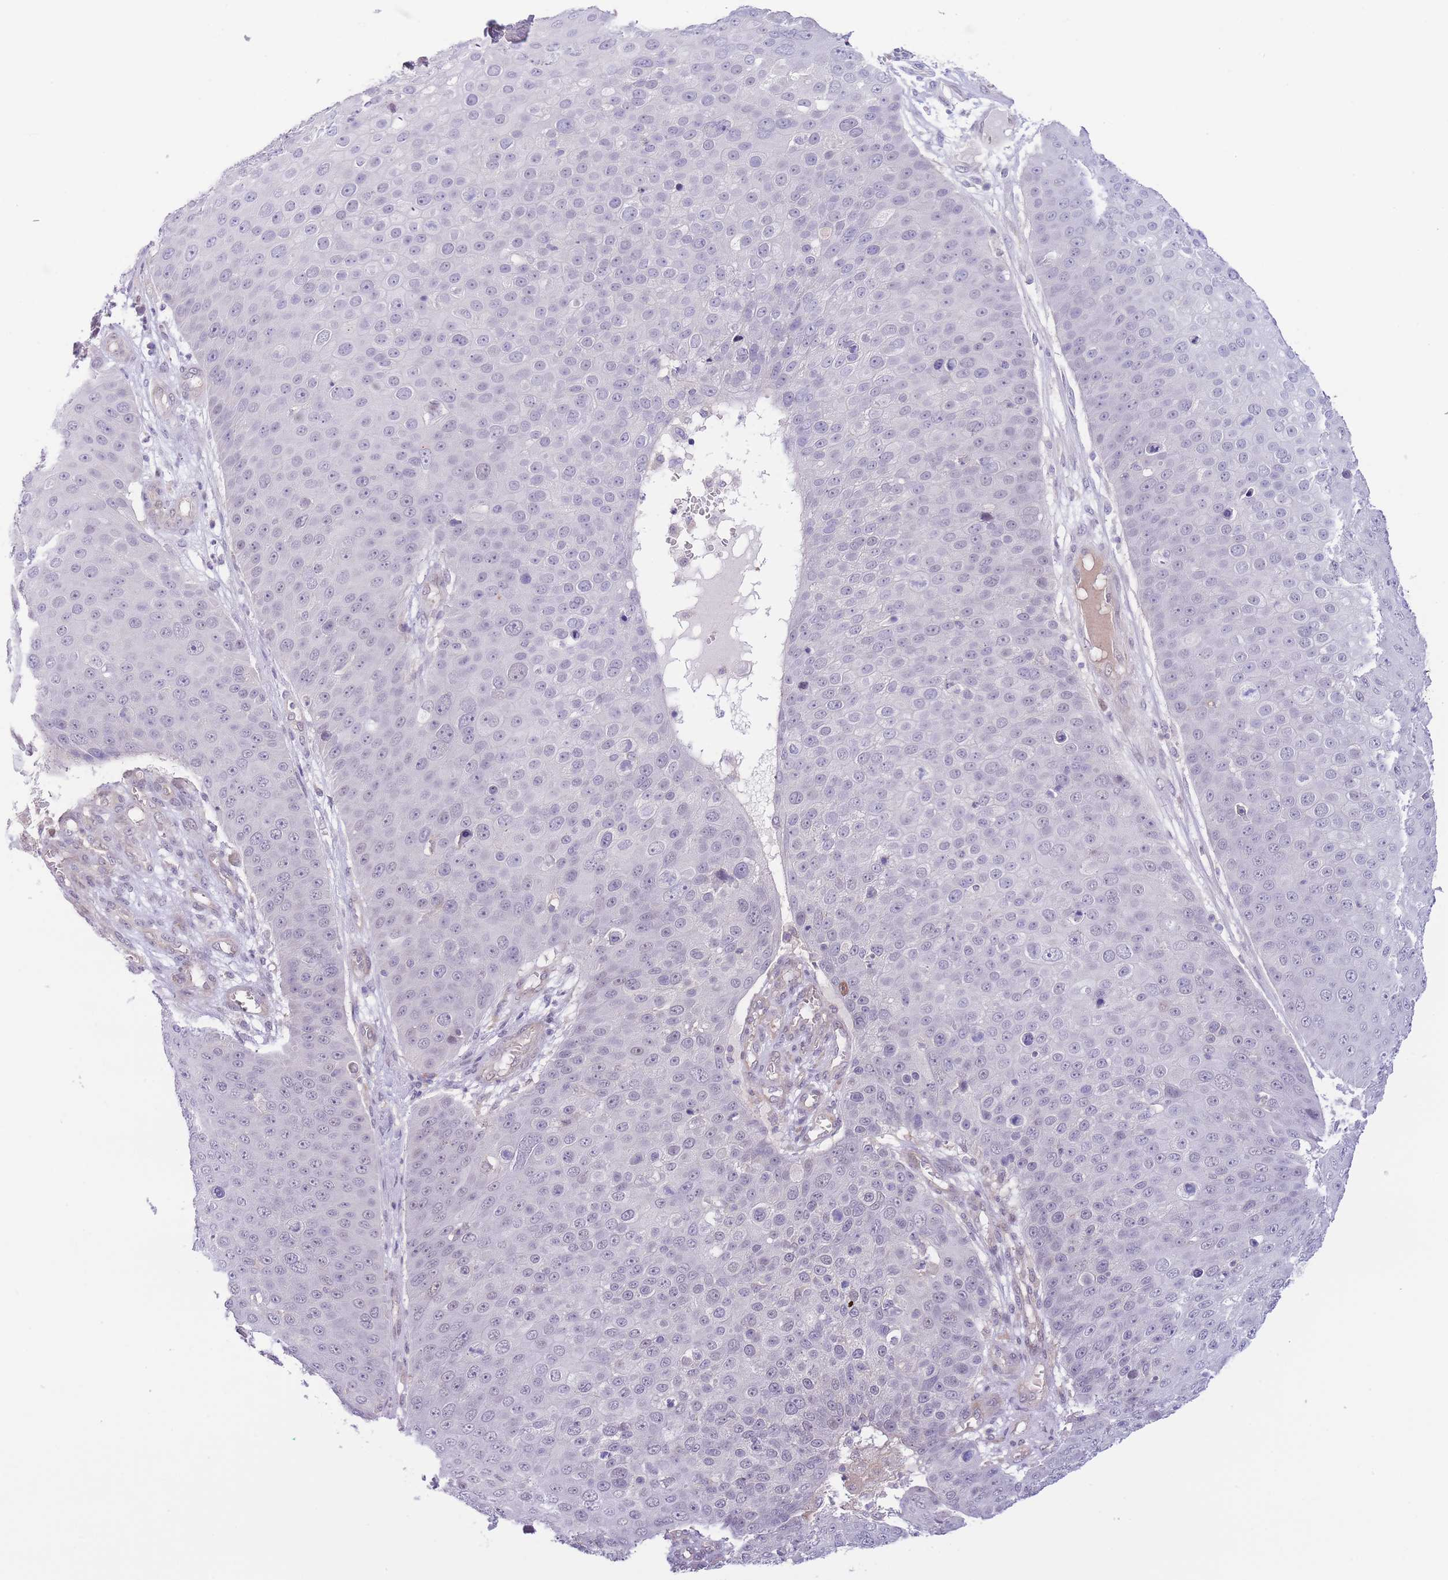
{"staining": {"intensity": "negative", "quantity": "none", "location": "none"}, "tissue": "skin cancer", "cell_type": "Tumor cells", "image_type": "cancer", "snomed": [{"axis": "morphology", "description": "Squamous cell carcinoma, NOS"}, {"axis": "topography", "description": "Skin"}], "caption": "The histopathology image shows no significant expression in tumor cells of skin cancer.", "gene": "C9orf152", "patient": {"sex": "male", "age": 71}}